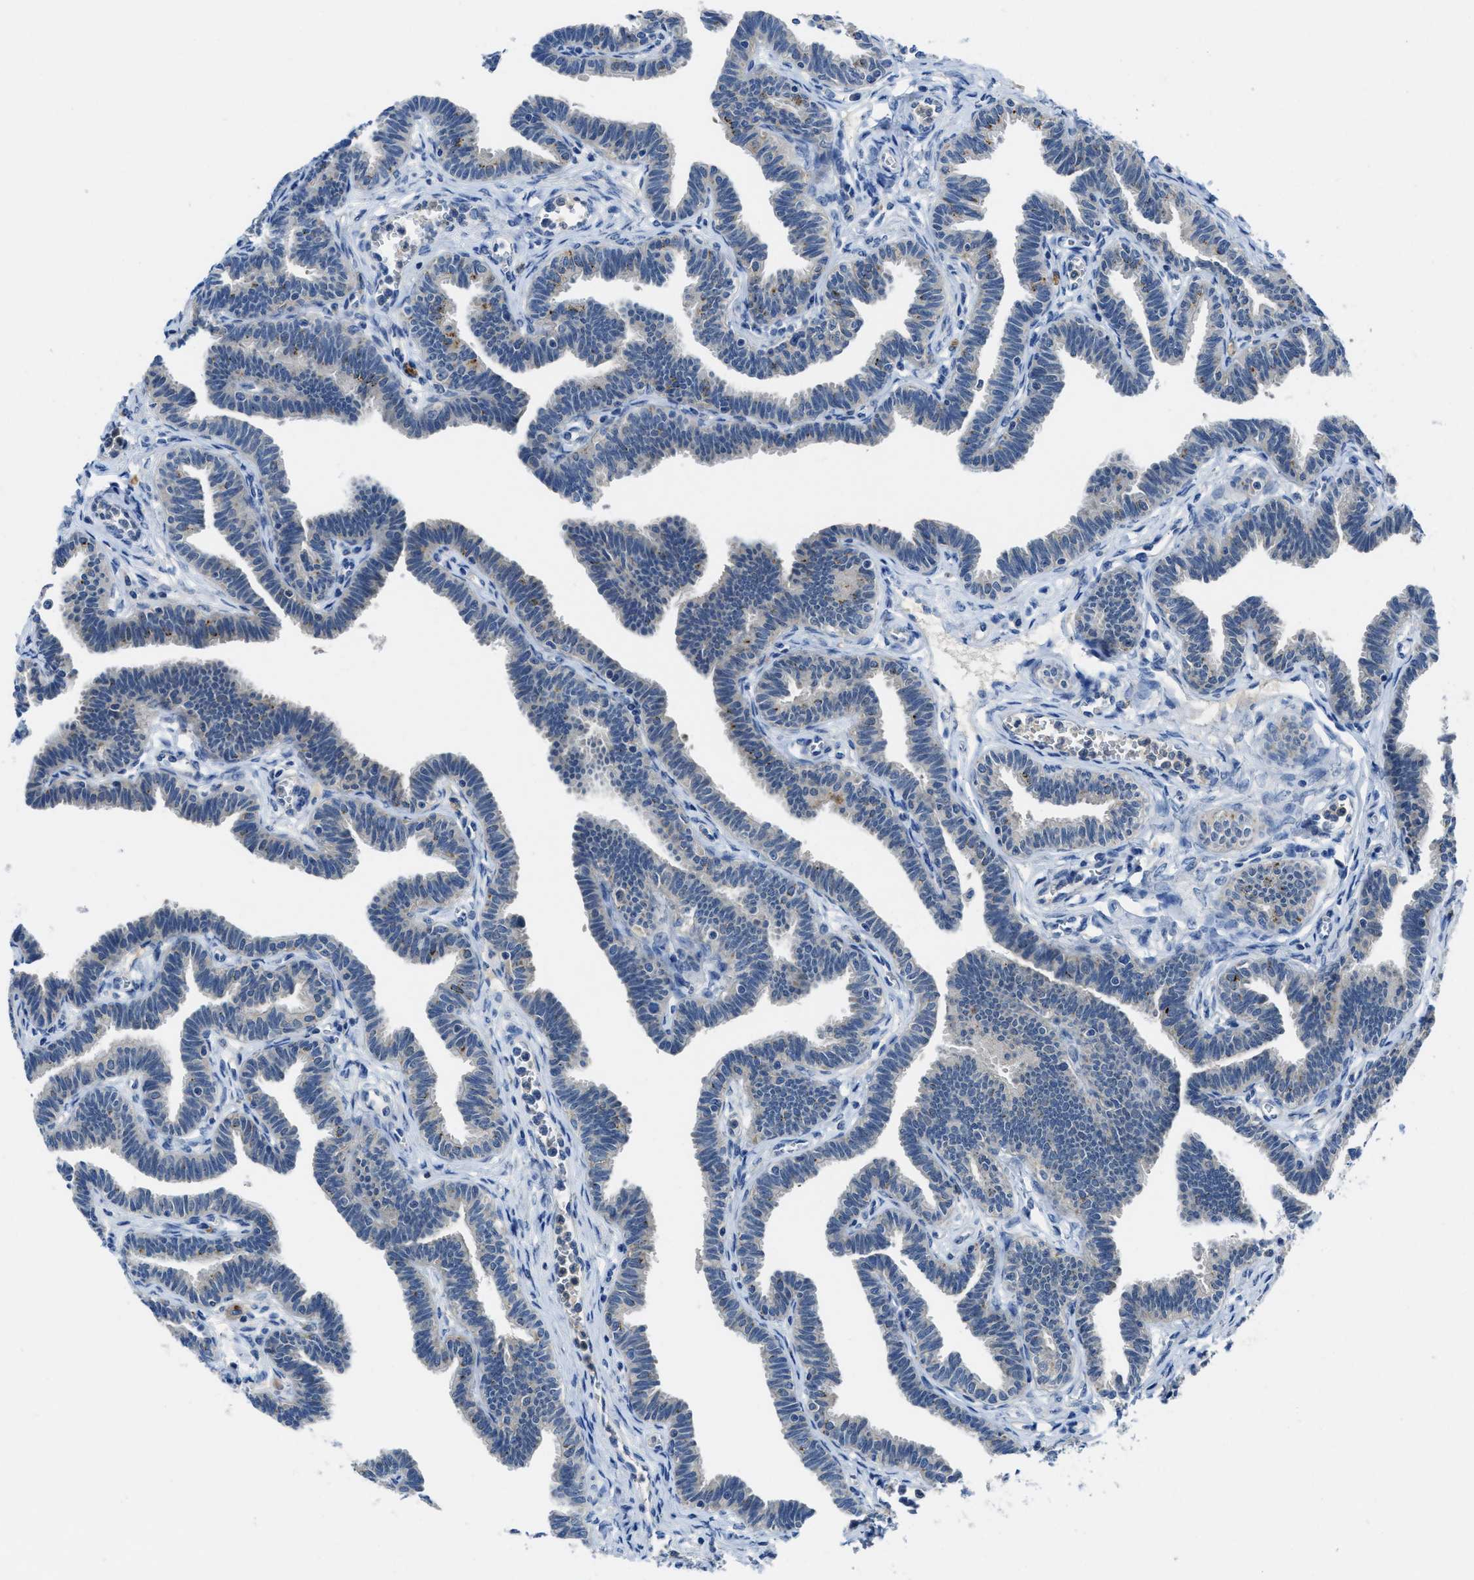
{"staining": {"intensity": "weak", "quantity": "<25%", "location": "cytoplasmic/membranous"}, "tissue": "fallopian tube", "cell_type": "Glandular cells", "image_type": "normal", "snomed": [{"axis": "morphology", "description": "Normal tissue, NOS"}, {"axis": "topography", "description": "Fallopian tube"}, {"axis": "topography", "description": "Ovary"}], "caption": "A histopathology image of fallopian tube stained for a protein demonstrates no brown staining in glandular cells. The staining was performed using DAB (3,3'-diaminobenzidine) to visualize the protein expression in brown, while the nuclei were stained in blue with hematoxylin (Magnification: 20x).", "gene": "MAP3K20", "patient": {"sex": "female", "age": 23}}